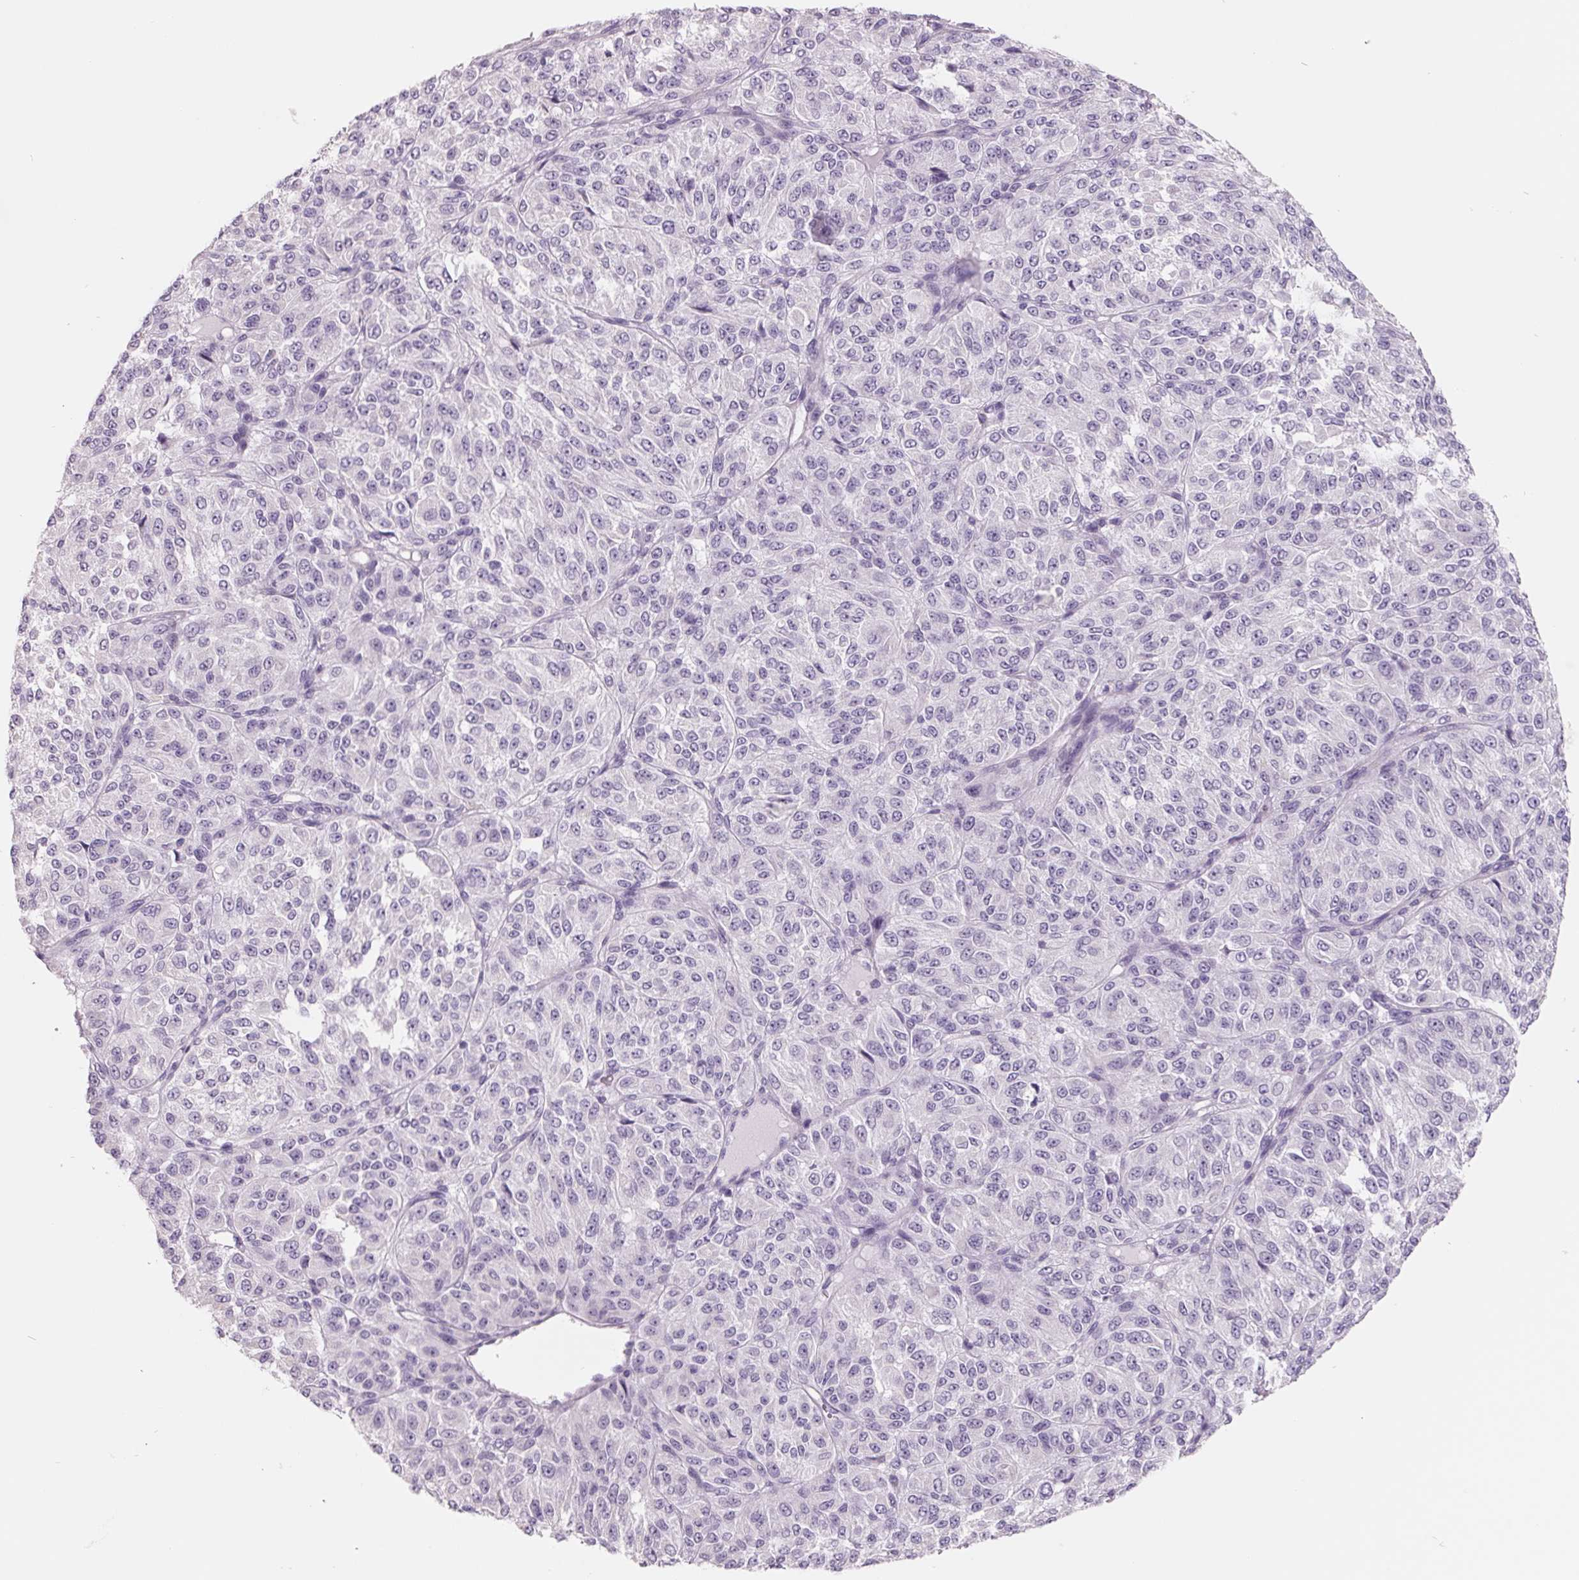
{"staining": {"intensity": "negative", "quantity": "none", "location": "none"}, "tissue": "melanoma", "cell_type": "Tumor cells", "image_type": "cancer", "snomed": [{"axis": "morphology", "description": "Malignant melanoma, Metastatic site"}, {"axis": "topography", "description": "Brain"}], "caption": "IHC photomicrograph of malignant melanoma (metastatic site) stained for a protein (brown), which reveals no positivity in tumor cells.", "gene": "FTCD", "patient": {"sex": "female", "age": 56}}